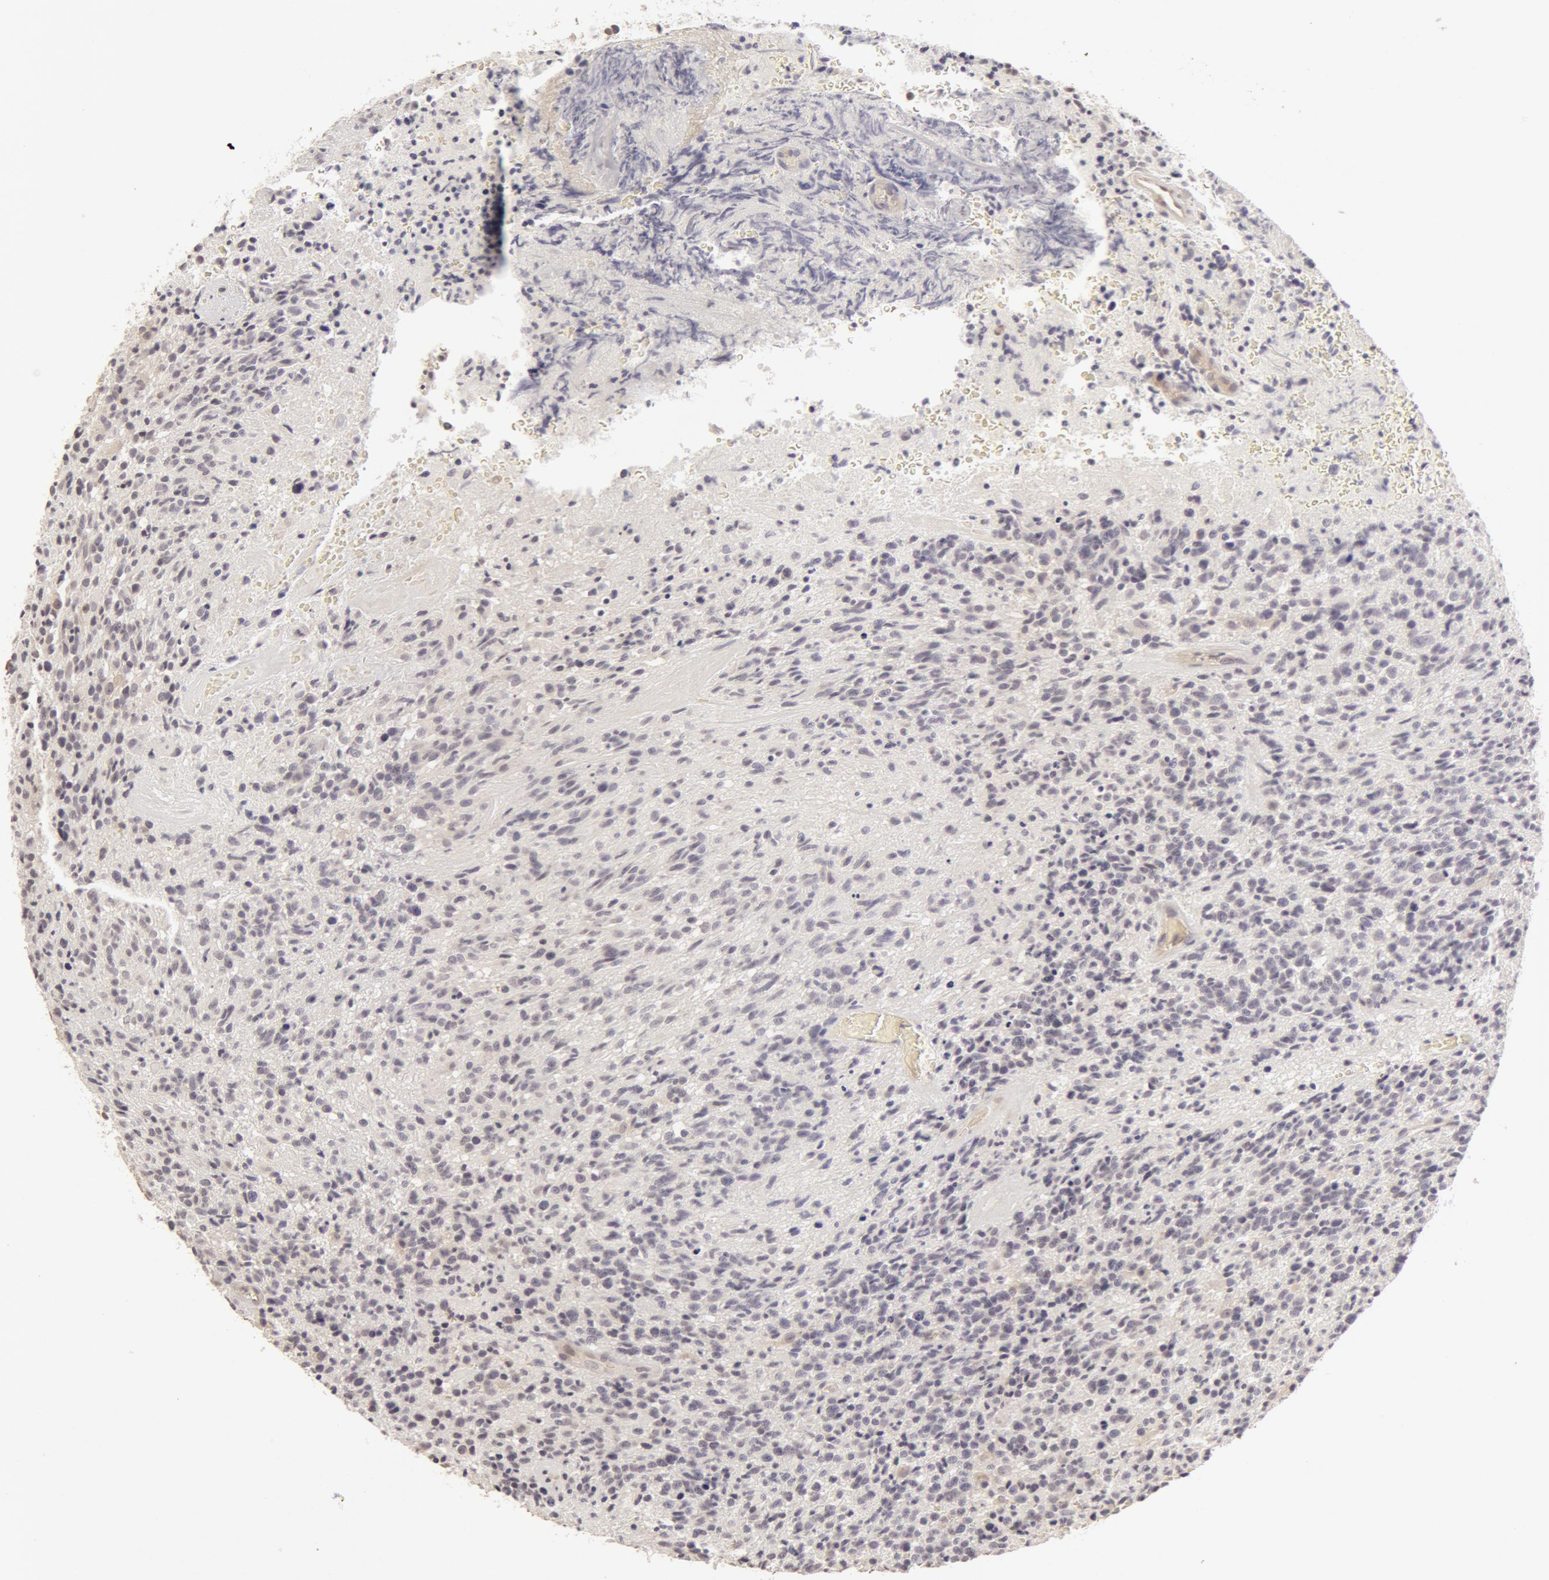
{"staining": {"intensity": "negative", "quantity": "none", "location": "none"}, "tissue": "glioma", "cell_type": "Tumor cells", "image_type": "cancer", "snomed": [{"axis": "morphology", "description": "Glioma, malignant, High grade"}, {"axis": "topography", "description": "Brain"}], "caption": "Malignant glioma (high-grade) was stained to show a protein in brown. There is no significant staining in tumor cells.", "gene": "ADAM10", "patient": {"sex": "male", "age": 36}}